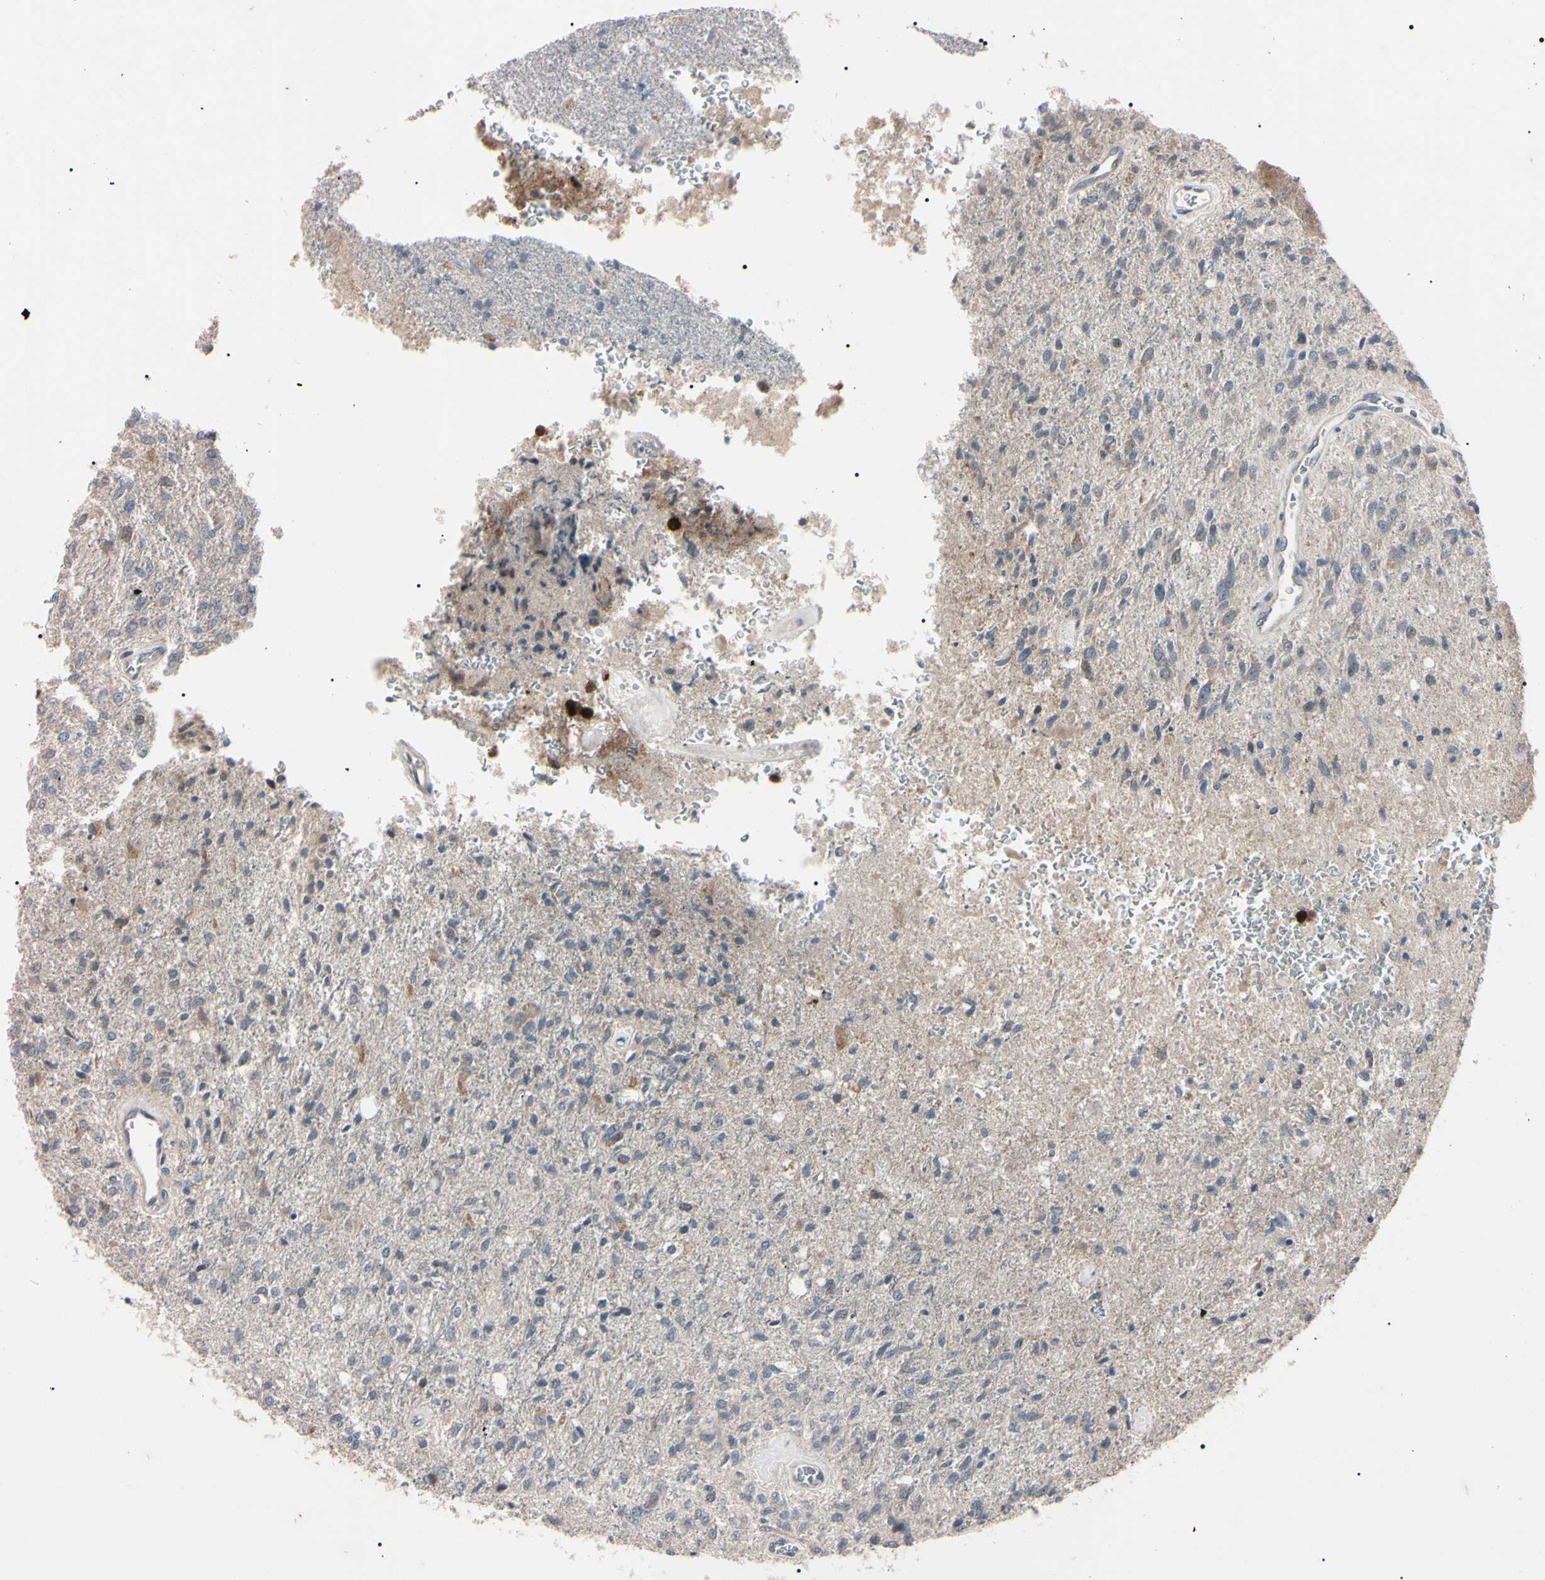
{"staining": {"intensity": "negative", "quantity": "none", "location": "none"}, "tissue": "glioma", "cell_type": "Tumor cells", "image_type": "cancer", "snomed": [{"axis": "morphology", "description": "Normal tissue, NOS"}, {"axis": "morphology", "description": "Glioma, malignant, High grade"}, {"axis": "topography", "description": "Cerebral cortex"}], "caption": "High power microscopy image of an immunohistochemistry (IHC) micrograph of glioma, revealing no significant staining in tumor cells. Brightfield microscopy of immunohistochemistry stained with DAB (brown) and hematoxylin (blue), captured at high magnification.", "gene": "TRAF5", "patient": {"sex": "male", "age": 77}}